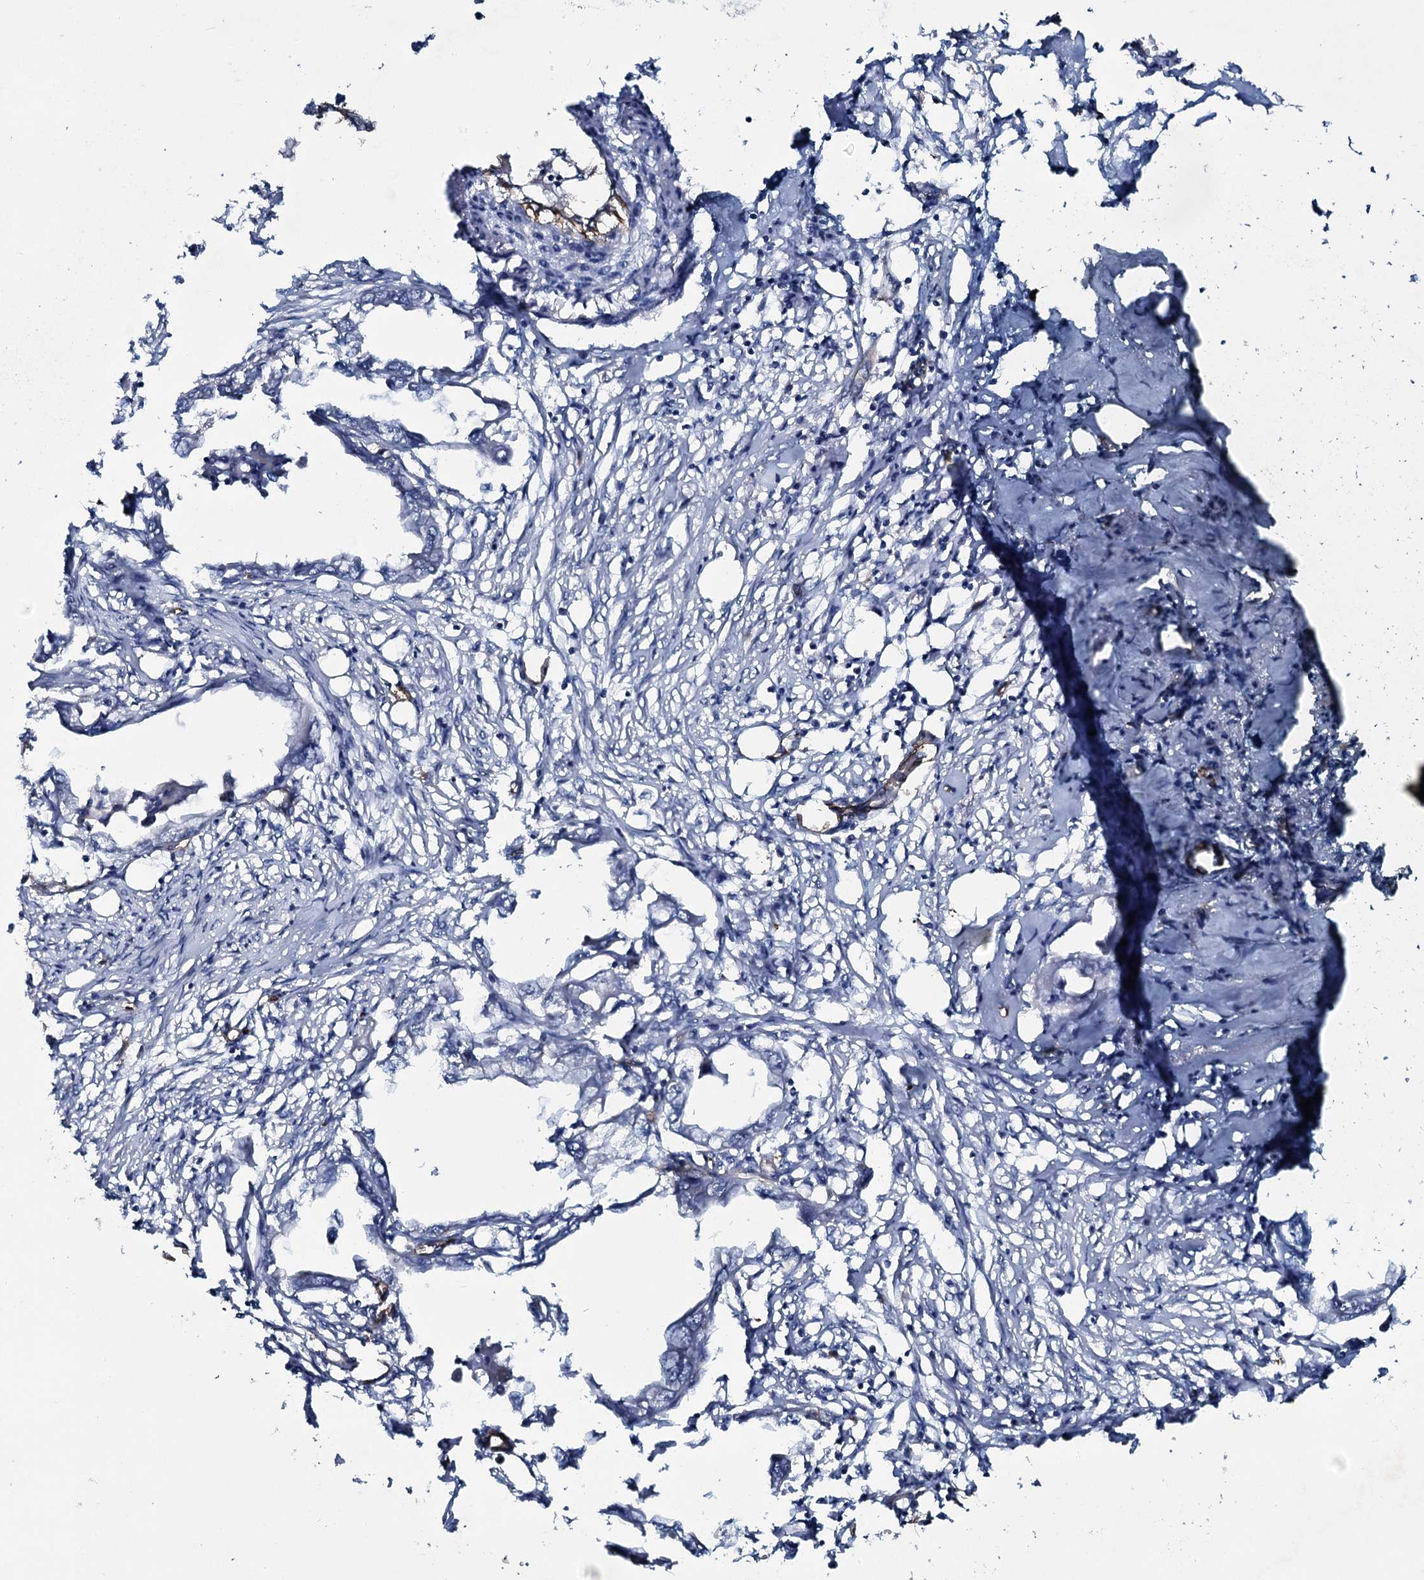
{"staining": {"intensity": "negative", "quantity": "none", "location": "none"}, "tissue": "endometrial cancer", "cell_type": "Tumor cells", "image_type": "cancer", "snomed": [{"axis": "morphology", "description": "Adenocarcinoma, NOS"}, {"axis": "morphology", "description": "Adenocarcinoma, metastatic, NOS"}, {"axis": "topography", "description": "Adipose tissue"}, {"axis": "topography", "description": "Endometrium"}], "caption": "Endometrial cancer (metastatic adenocarcinoma) was stained to show a protein in brown. There is no significant positivity in tumor cells.", "gene": "CLEC14A", "patient": {"sex": "female", "age": 67}}